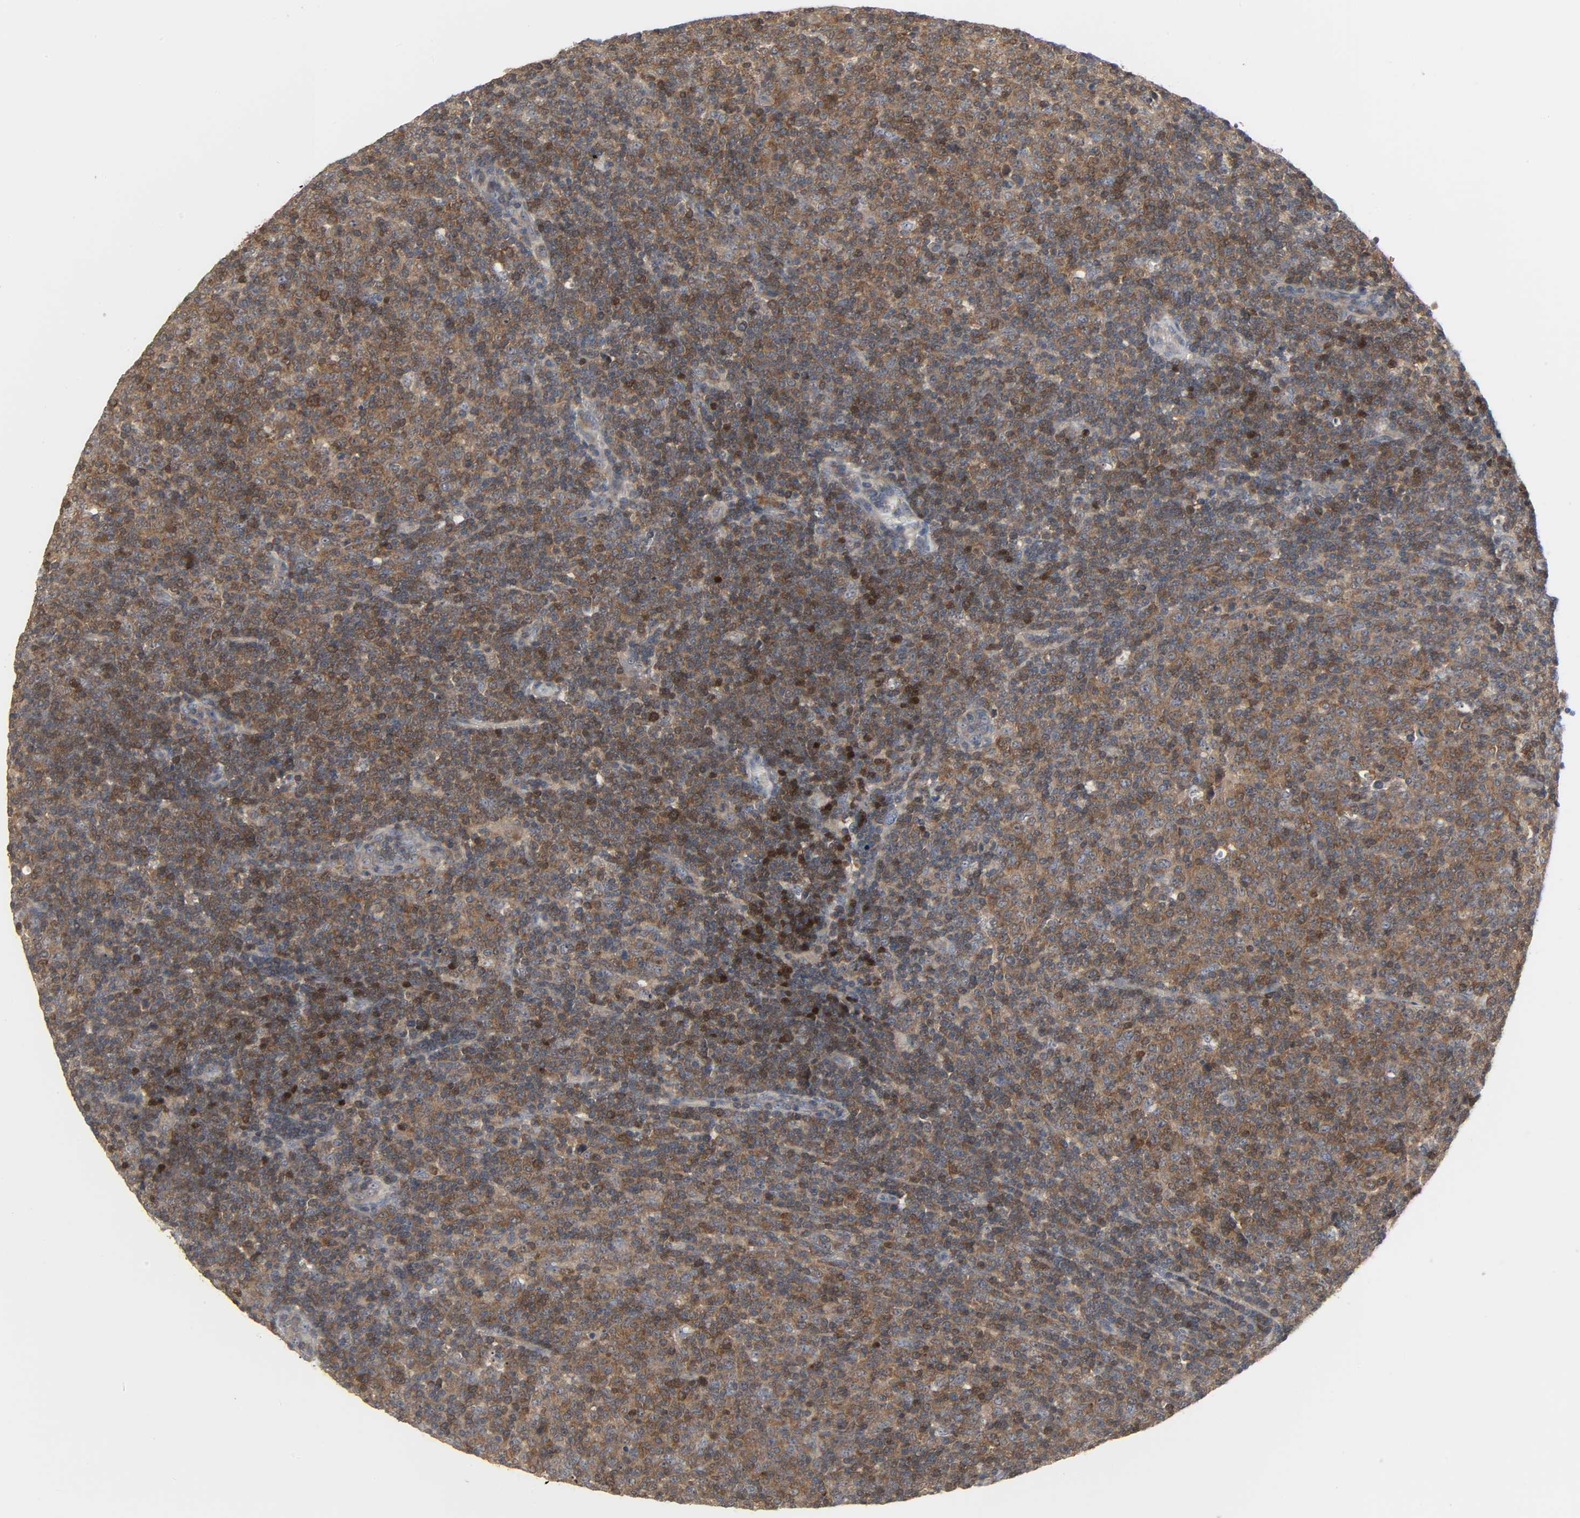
{"staining": {"intensity": "strong", "quantity": ">75%", "location": "cytoplasmic/membranous,nuclear"}, "tissue": "lymphoma", "cell_type": "Tumor cells", "image_type": "cancer", "snomed": [{"axis": "morphology", "description": "Malignant lymphoma, non-Hodgkin's type, Low grade"}, {"axis": "topography", "description": "Lymph node"}], "caption": "Immunohistochemical staining of low-grade malignant lymphoma, non-Hodgkin's type demonstrates high levels of strong cytoplasmic/membranous and nuclear expression in approximately >75% of tumor cells.", "gene": "PLEKHA2", "patient": {"sex": "male", "age": 70}}